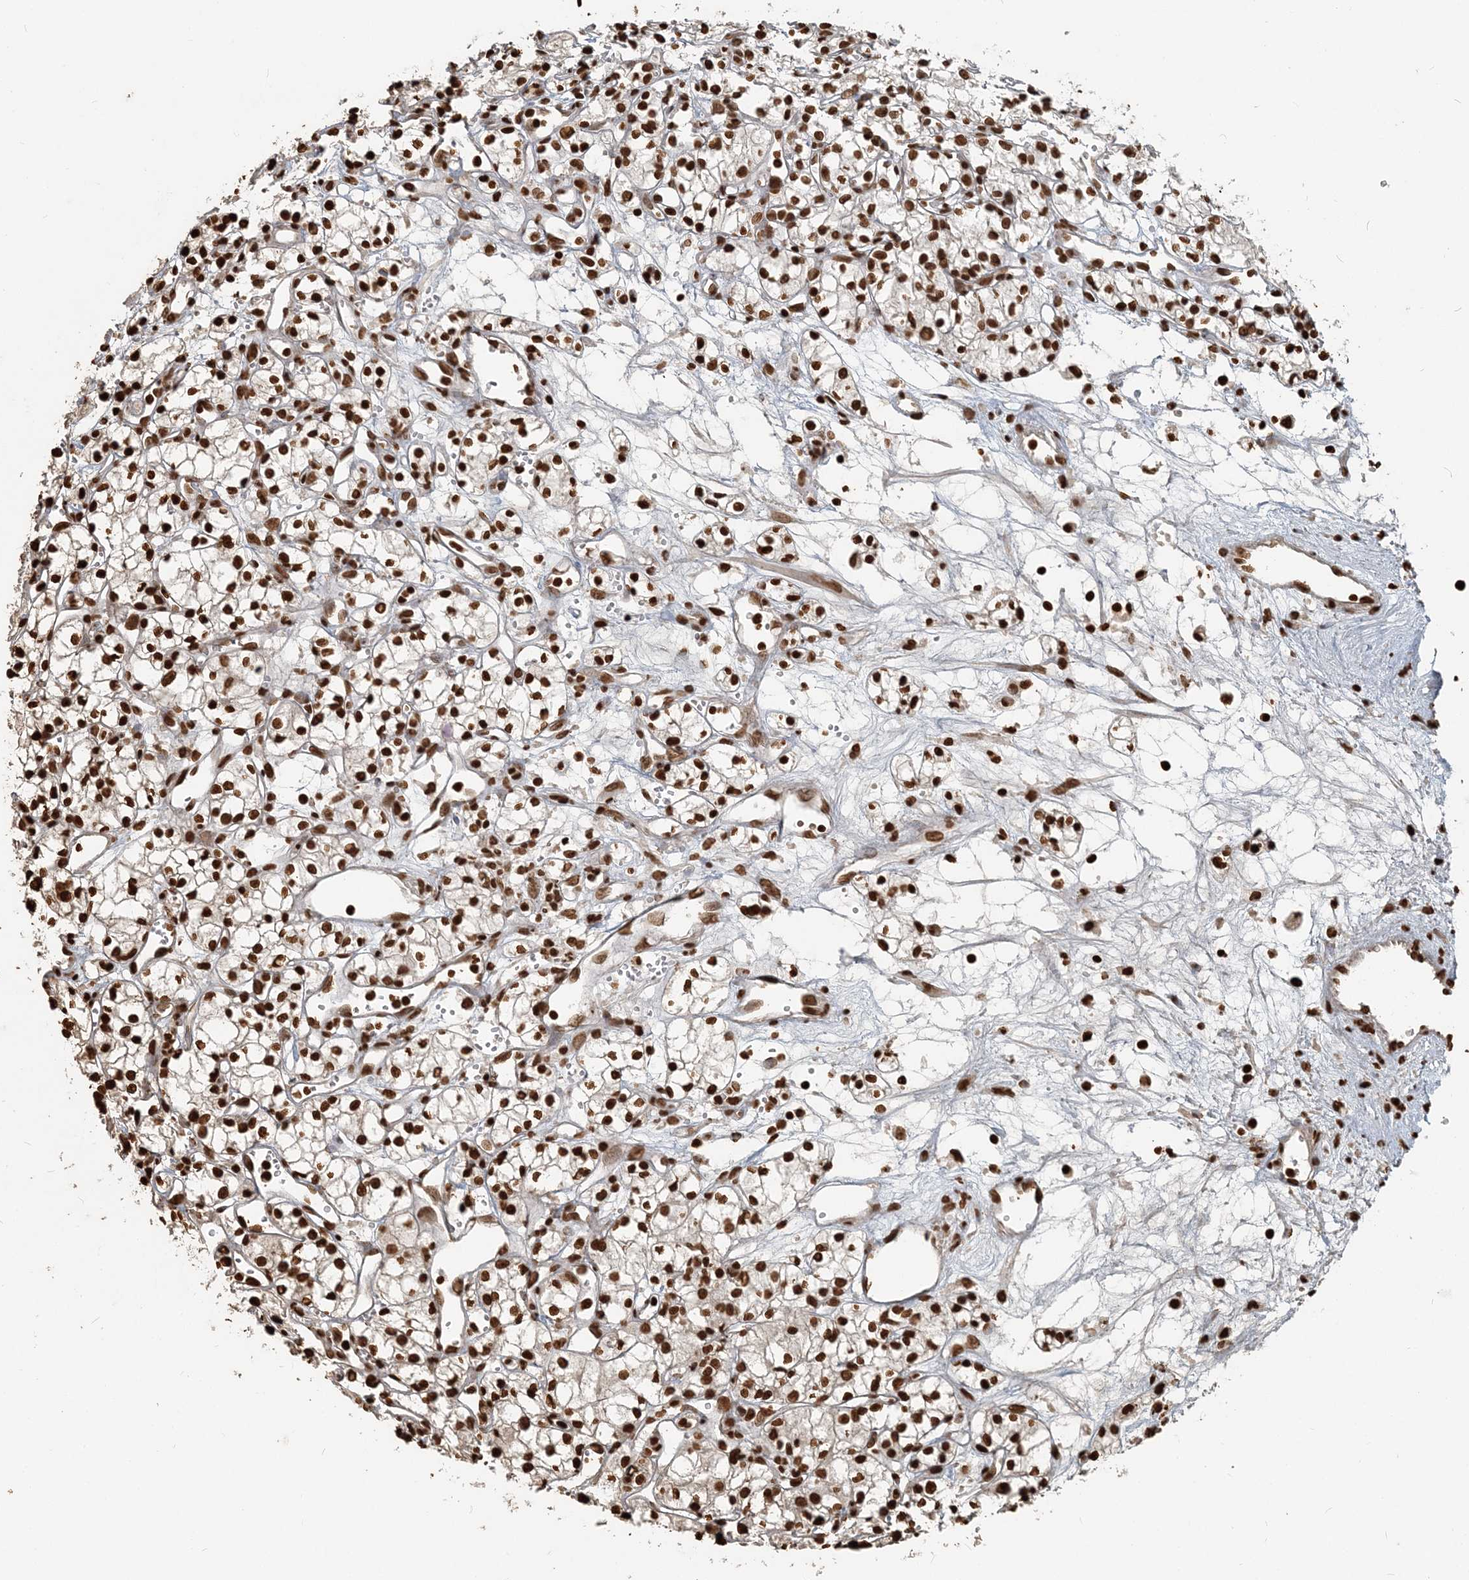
{"staining": {"intensity": "strong", "quantity": ">75%", "location": "nuclear"}, "tissue": "renal cancer", "cell_type": "Tumor cells", "image_type": "cancer", "snomed": [{"axis": "morphology", "description": "Adenocarcinoma, NOS"}, {"axis": "topography", "description": "Kidney"}], "caption": "Tumor cells exhibit high levels of strong nuclear positivity in about >75% of cells in renal cancer (adenocarcinoma).", "gene": "H3-3B", "patient": {"sex": "male", "age": 59}}